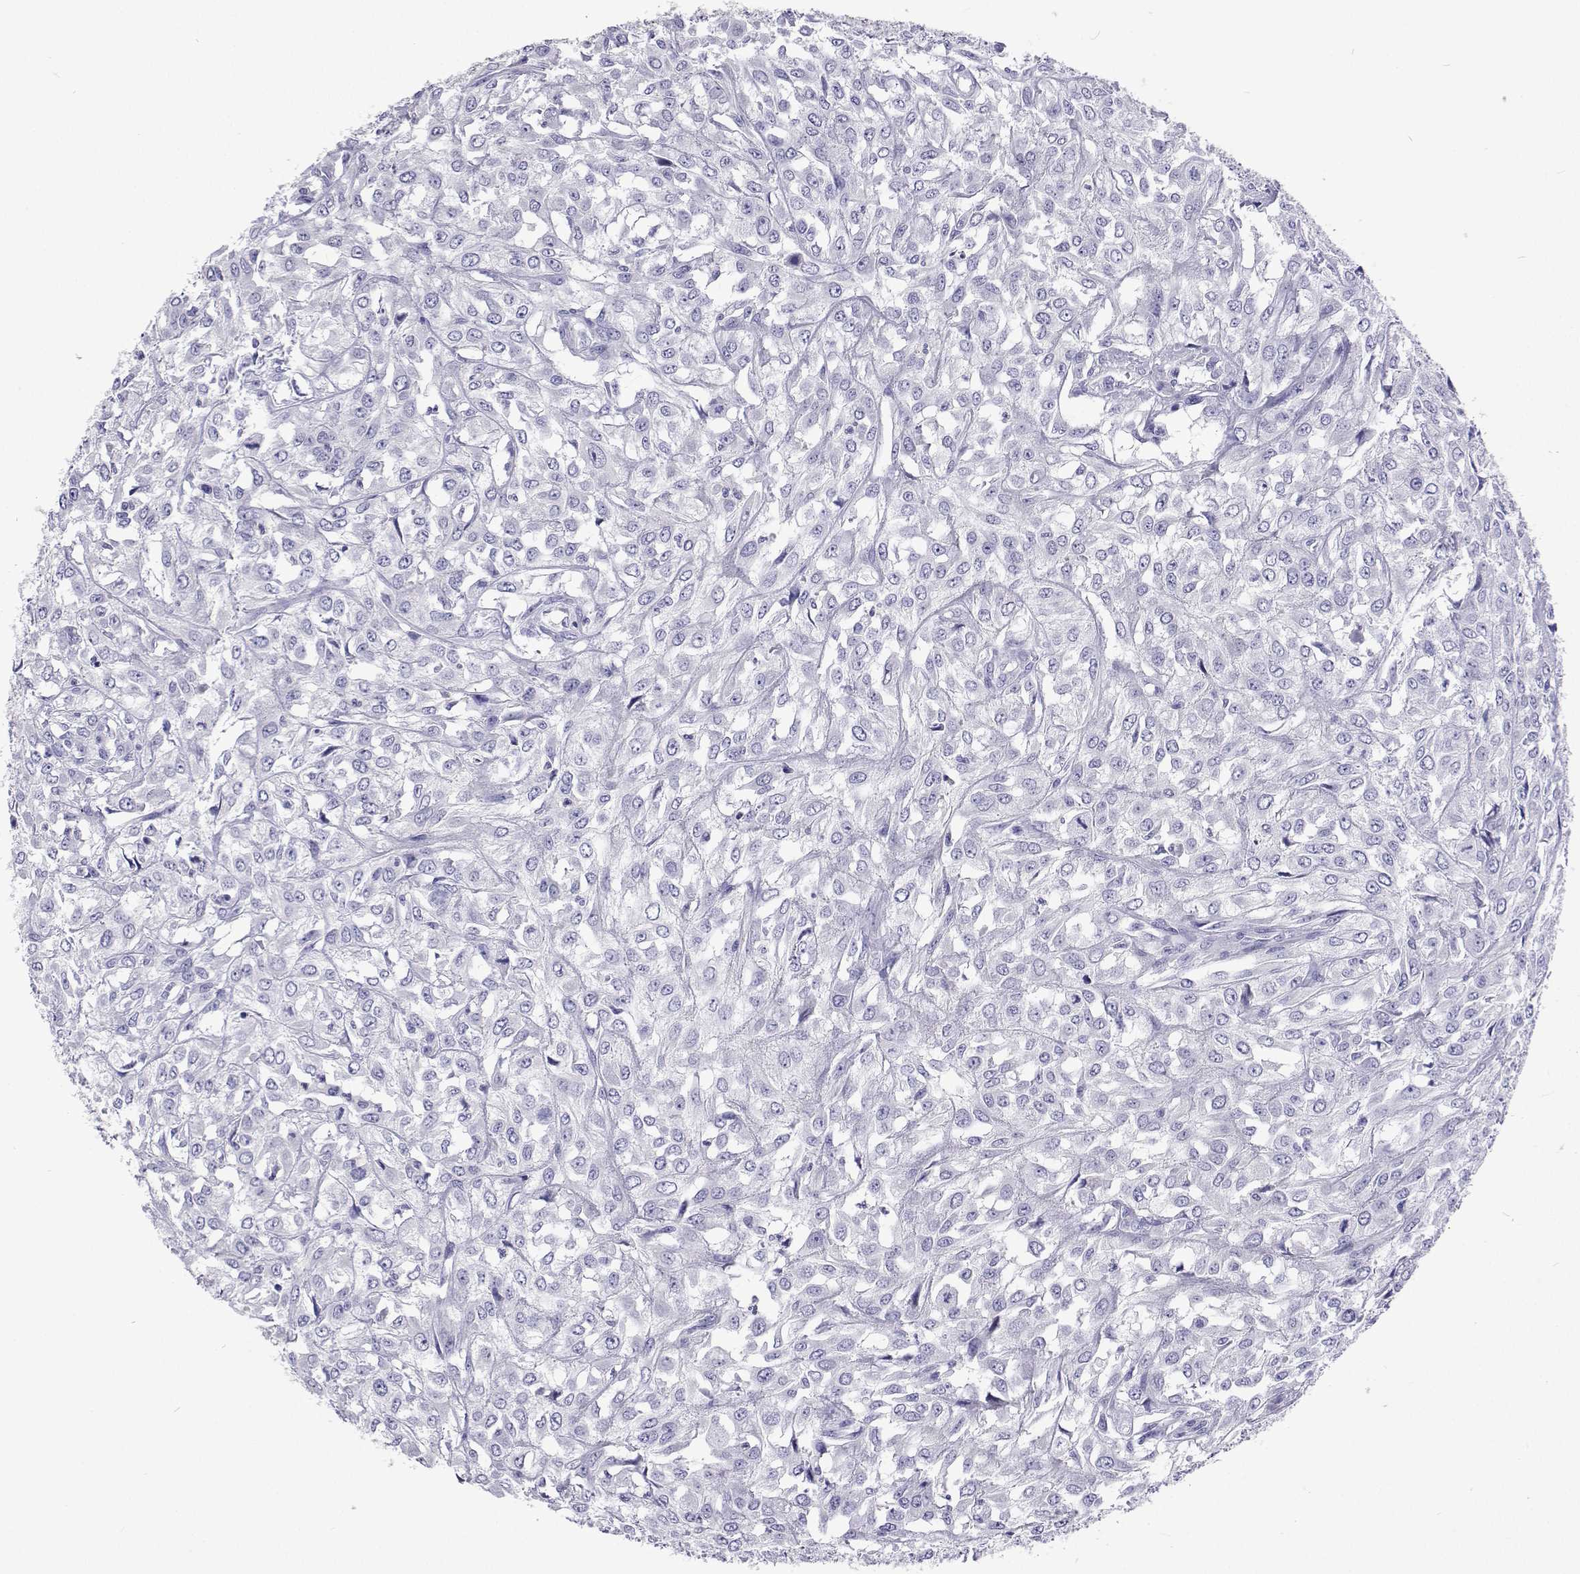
{"staining": {"intensity": "negative", "quantity": "none", "location": "none"}, "tissue": "urothelial cancer", "cell_type": "Tumor cells", "image_type": "cancer", "snomed": [{"axis": "morphology", "description": "Urothelial carcinoma, High grade"}, {"axis": "topography", "description": "Urinary bladder"}], "caption": "Immunohistochemical staining of high-grade urothelial carcinoma displays no significant expression in tumor cells.", "gene": "UMODL1", "patient": {"sex": "male", "age": 67}}